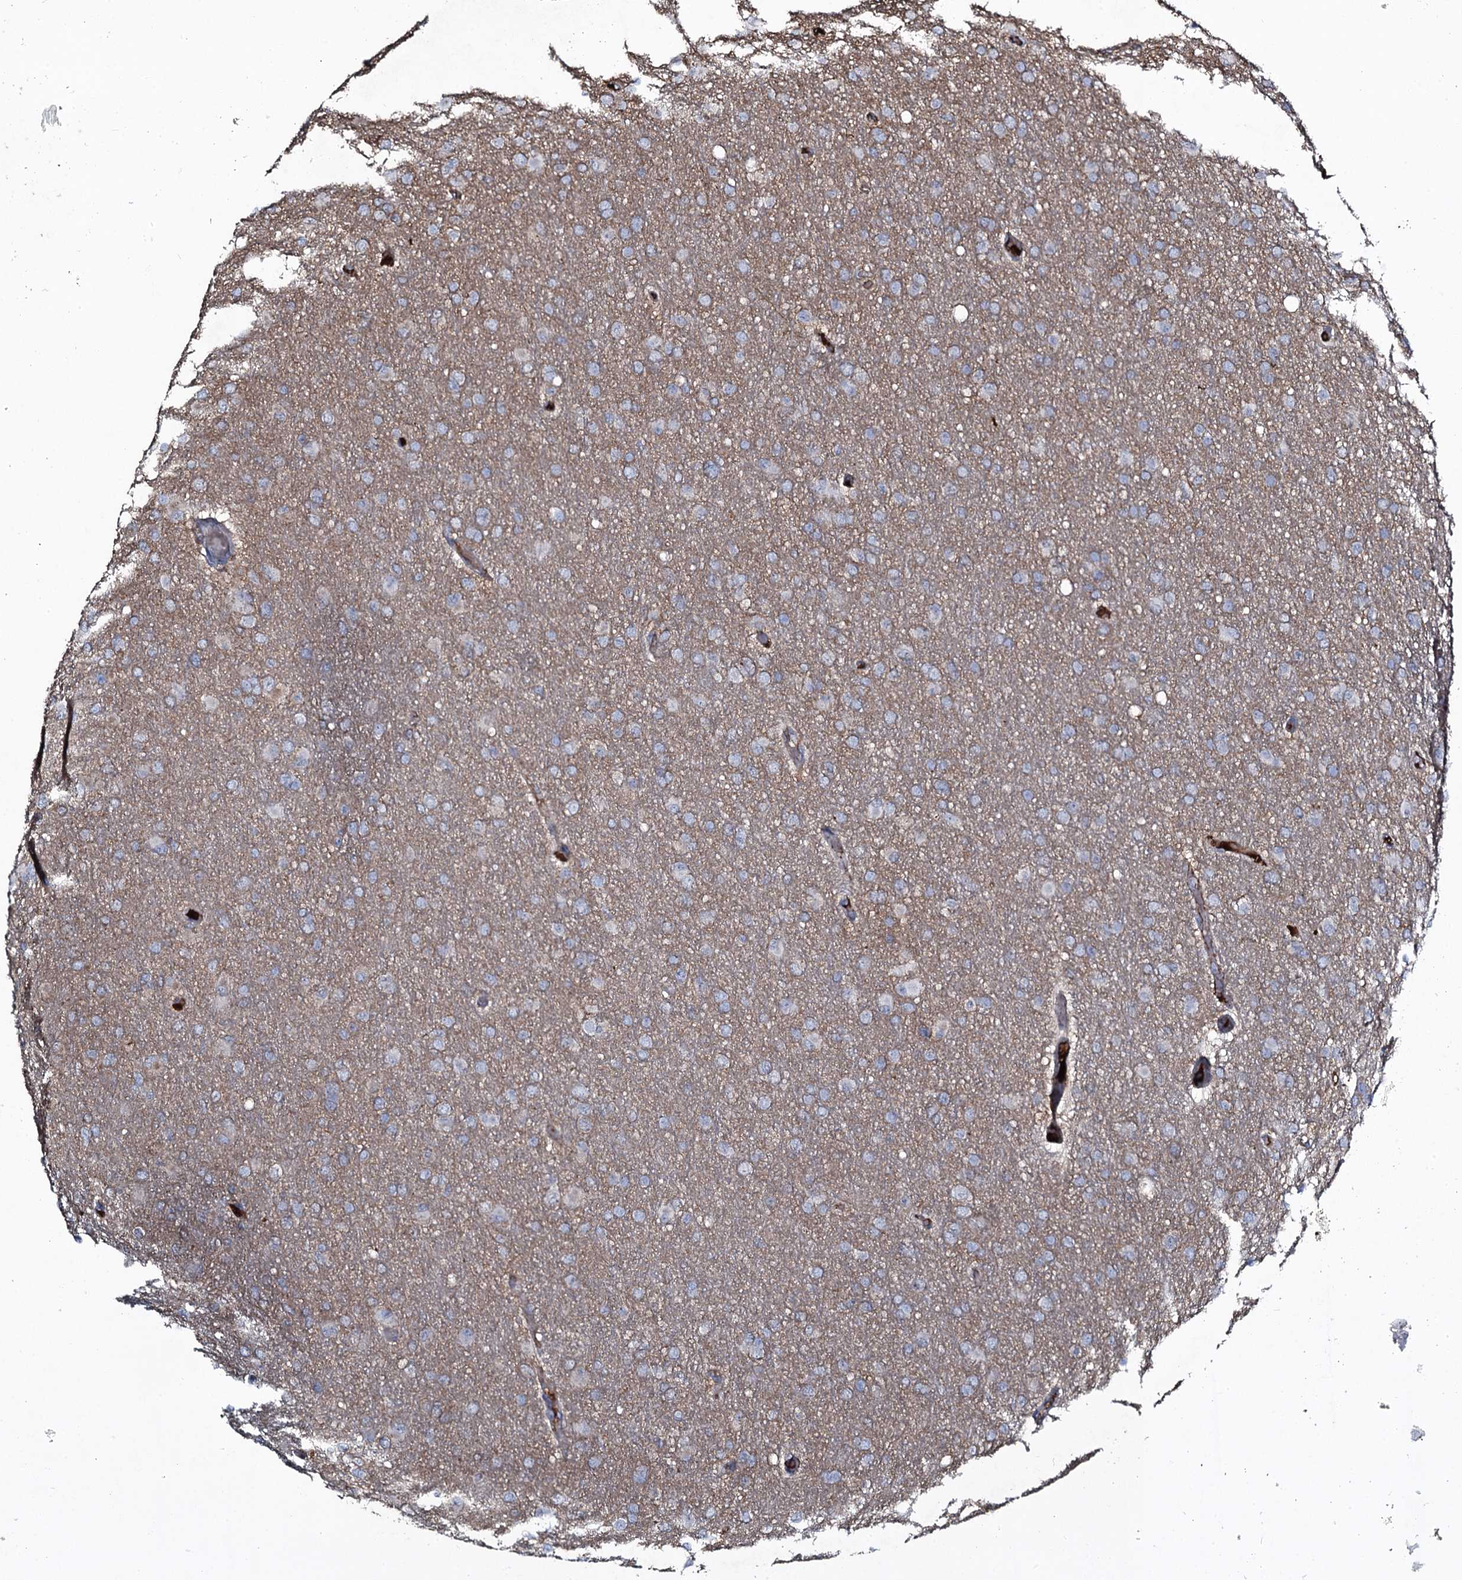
{"staining": {"intensity": "weak", "quantity": ">75%", "location": "cytoplasmic/membranous"}, "tissue": "glioma", "cell_type": "Tumor cells", "image_type": "cancer", "snomed": [{"axis": "morphology", "description": "Glioma, malignant, High grade"}, {"axis": "topography", "description": "Cerebral cortex"}], "caption": "Immunohistochemical staining of human malignant glioma (high-grade) demonstrates low levels of weak cytoplasmic/membranous staining in about >75% of tumor cells. (Brightfield microscopy of DAB IHC at high magnification).", "gene": "EDN1", "patient": {"sex": "female", "age": 36}}